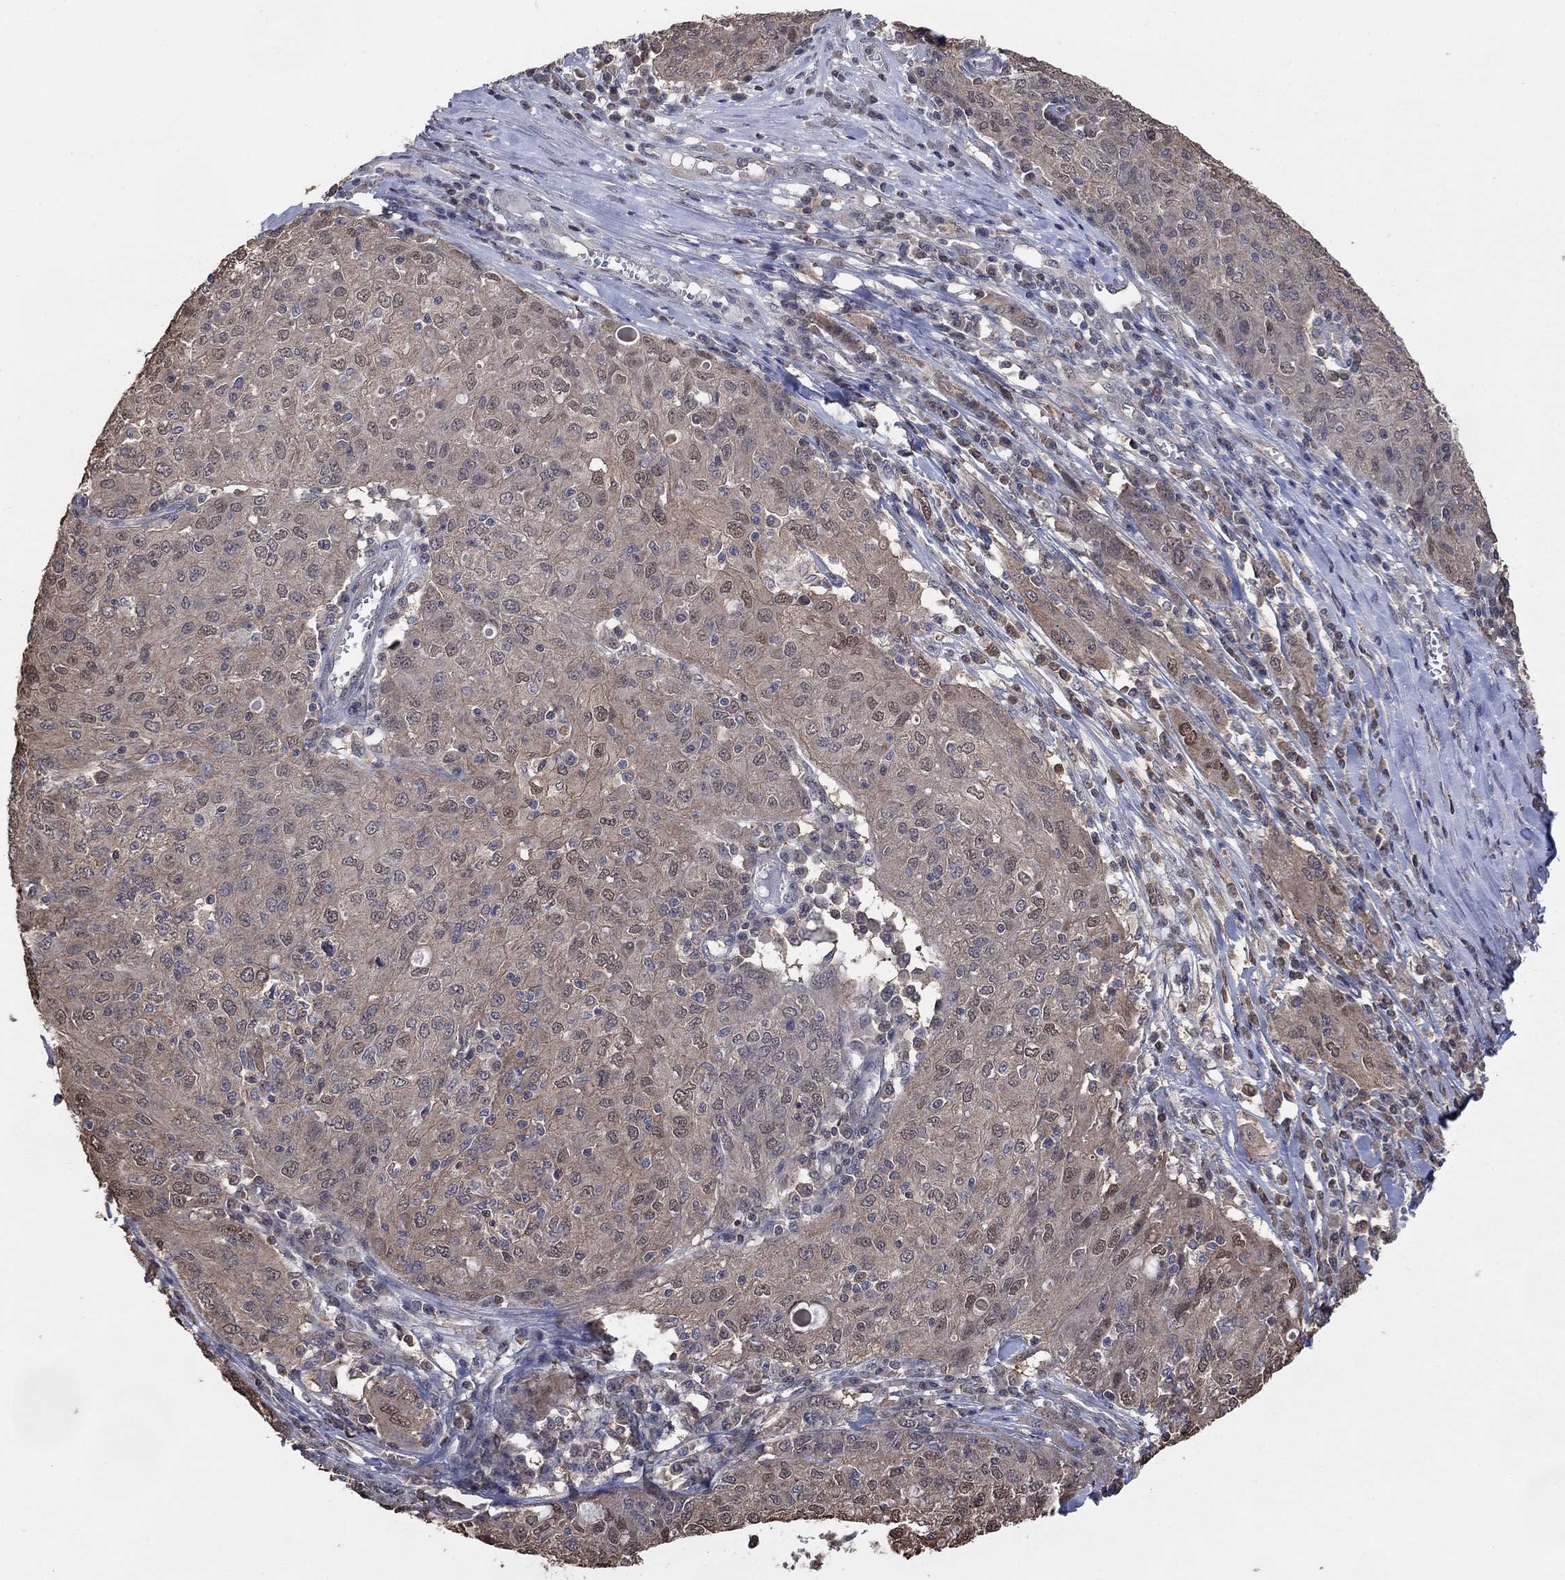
{"staining": {"intensity": "weak", "quantity": "25%-75%", "location": "cytoplasmic/membranous,nuclear"}, "tissue": "ovarian cancer", "cell_type": "Tumor cells", "image_type": "cancer", "snomed": [{"axis": "morphology", "description": "Carcinoma, endometroid"}, {"axis": "topography", "description": "Ovary"}], "caption": "Ovarian cancer (endometroid carcinoma) tissue displays weak cytoplasmic/membranous and nuclear expression in approximately 25%-75% of tumor cells, visualized by immunohistochemistry.", "gene": "RNF114", "patient": {"sex": "female", "age": 50}}